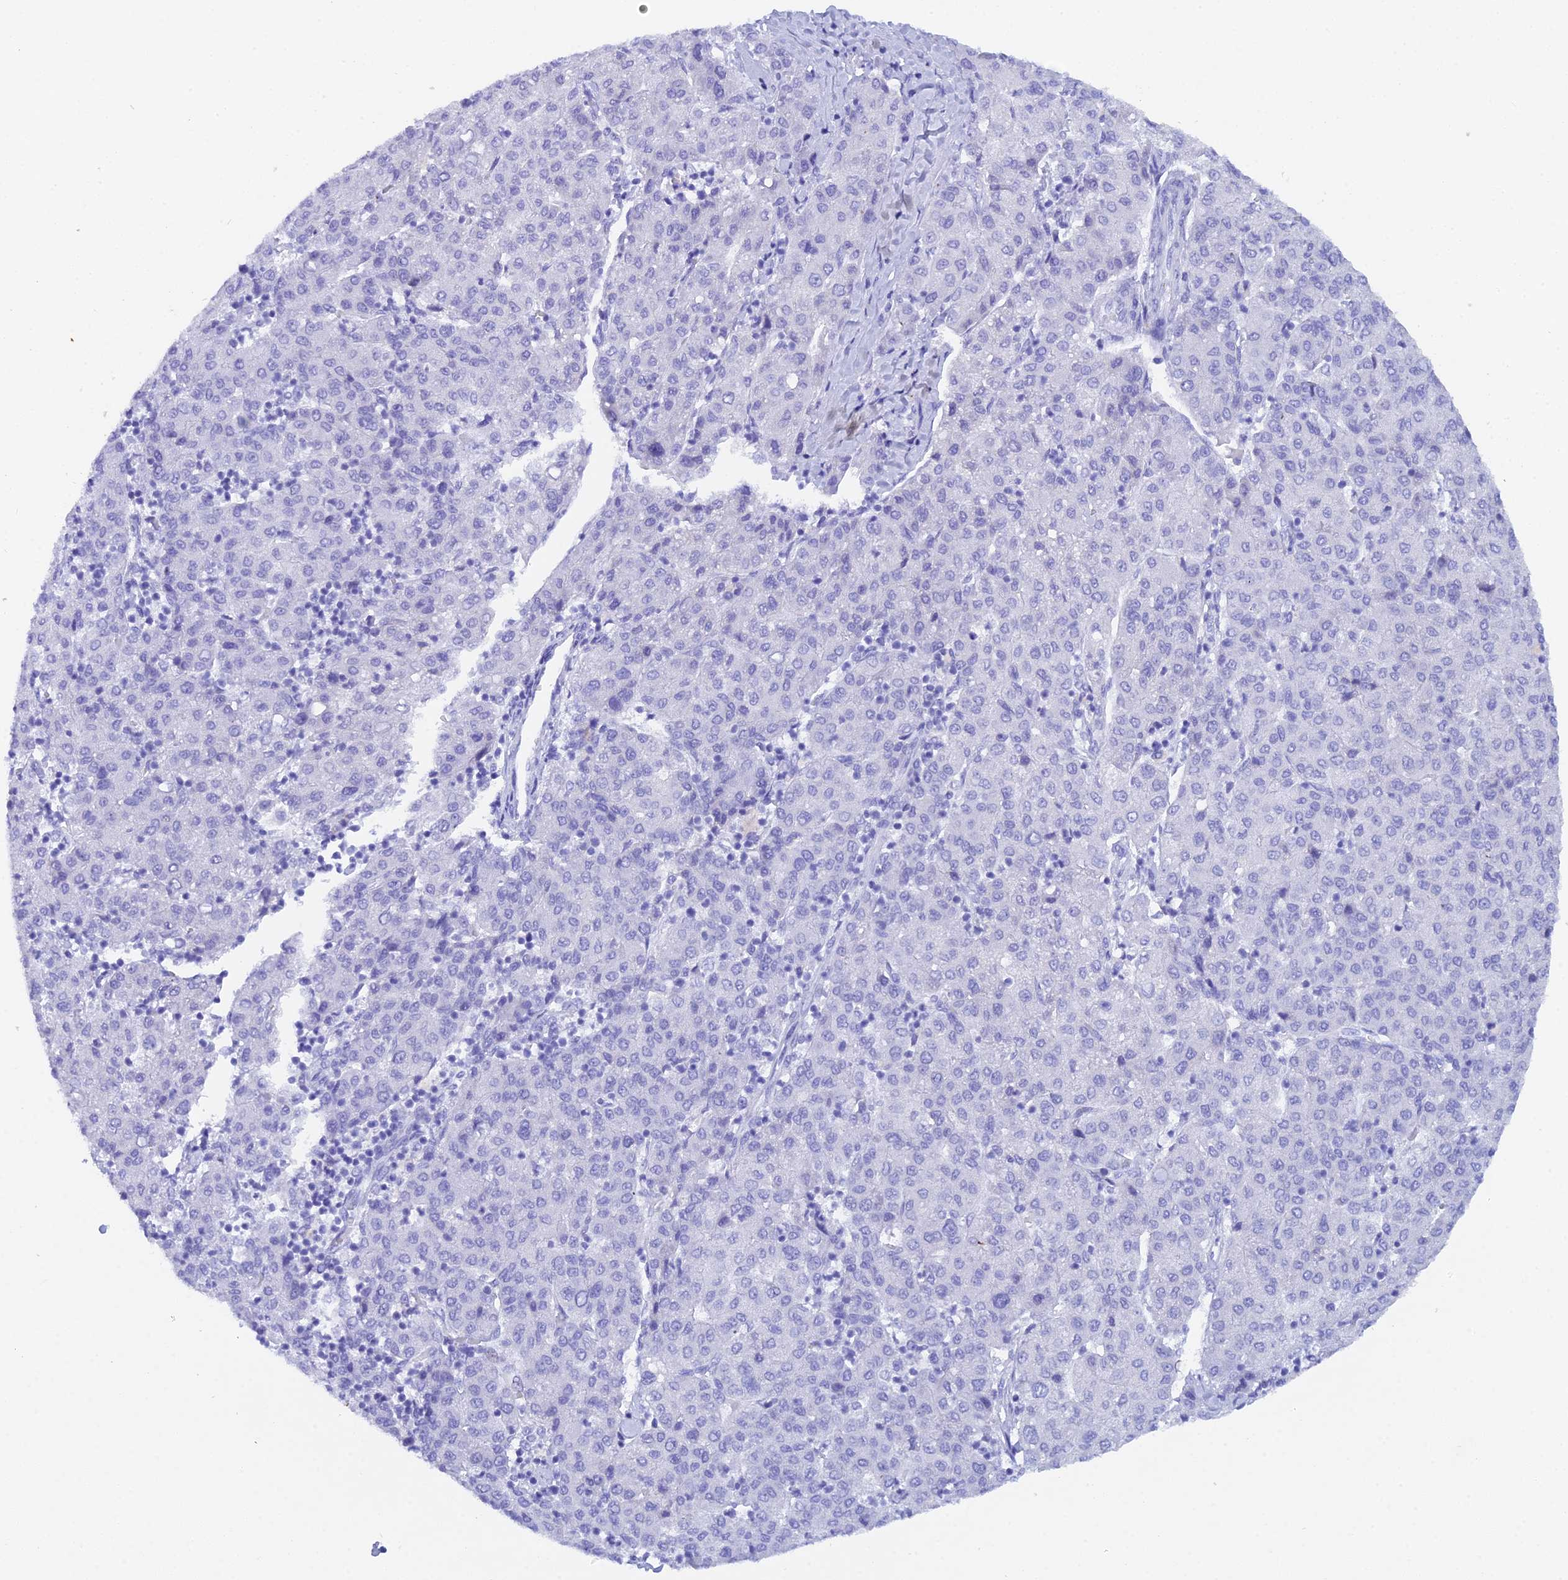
{"staining": {"intensity": "negative", "quantity": "none", "location": "none"}, "tissue": "liver cancer", "cell_type": "Tumor cells", "image_type": "cancer", "snomed": [{"axis": "morphology", "description": "Carcinoma, Hepatocellular, NOS"}, {"axis": "topography", "description": "Liver"}], "caption": "This is an immunohistochemistry (IHC) photomicrograph of liver hepatocellular carcinoma. There is no positivity in tumor cells.", "gene": "REG1A", "patient": {"sex": "male", "age": 65}}